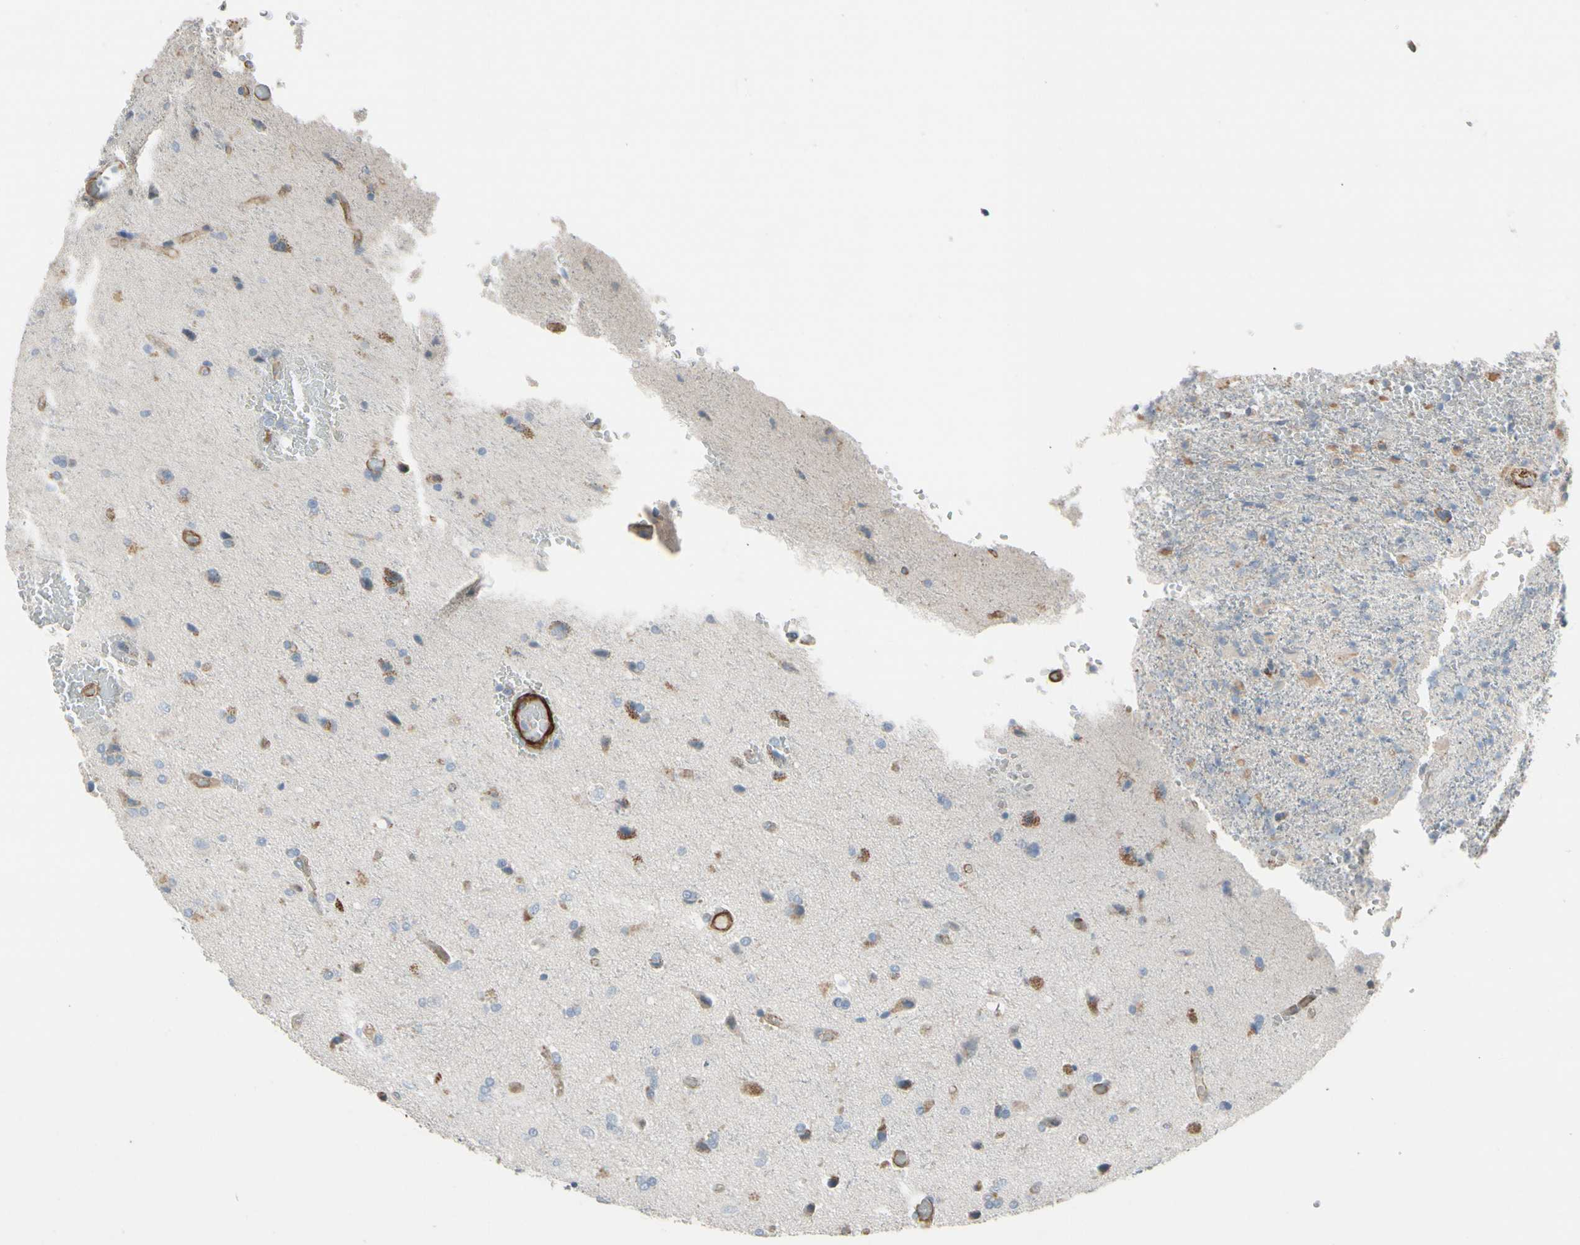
{"staining": {"intensity": "negative", "quantity": "none", "location": "none"}, "tissue": "glioma", "cell_type": "Tumor cells", "image_type": "cancer", "snomed": [{"axis": "morphology", "description": "Glioma, malignant, High grade"}, {"axis": "topography", "description": "Brain"}], "caption": "Immunohistochemistry (IHC) of human glioma reveals no expression in tumor cells.", "gene": "TPM1", "patient": {"sex": "male", "age": 71}}